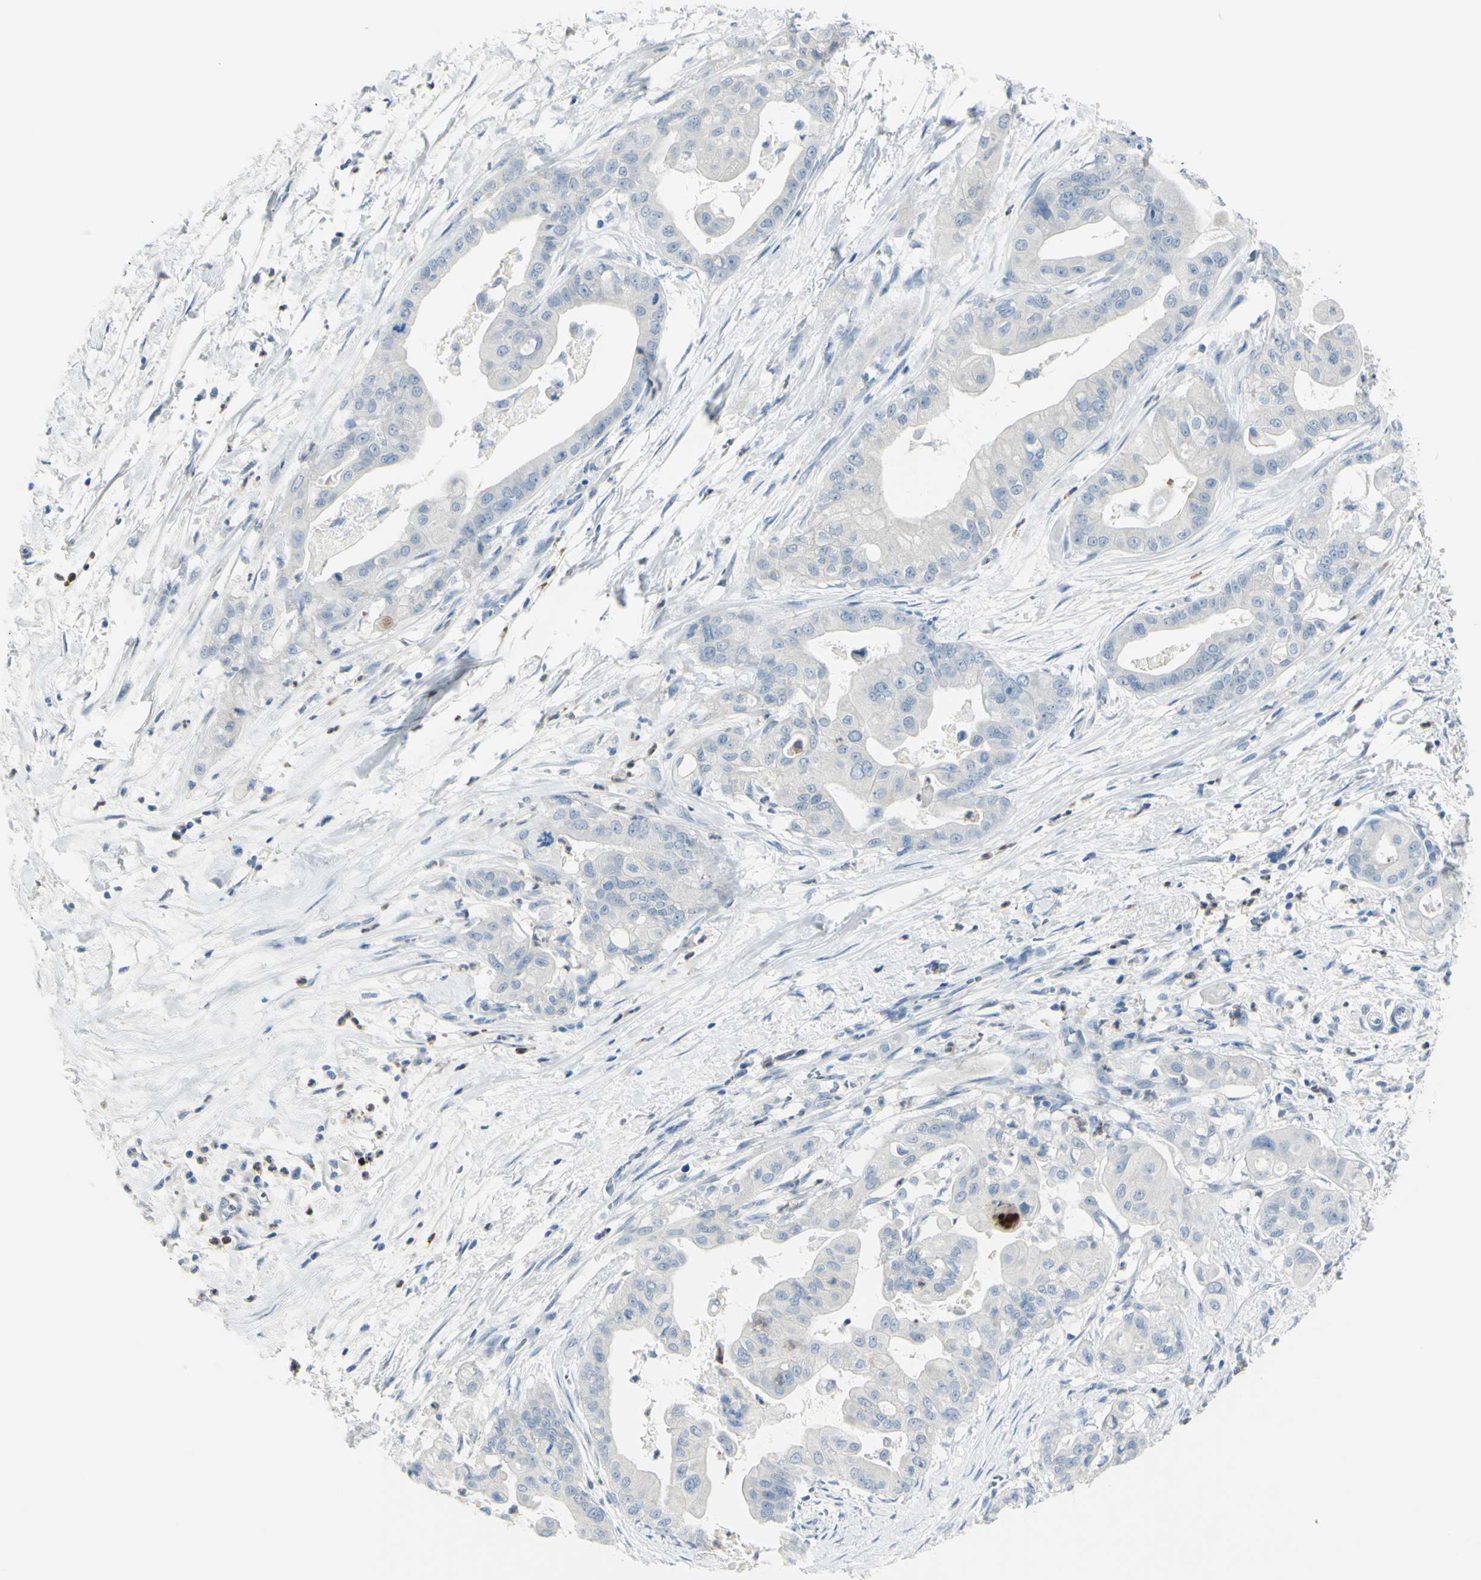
{"staining": {"intensity": "negative", "quantity": "none", "location": "none"}, "tissue": "pancreatic cancer", "cell_type": "Tumor cells", "image_type": "cancer", "snomed": [{"axis": "morphology", "description": "Adenocarcinoma, NOS"}, {"axis": "topography", "description": "Pancreas"}], "caption": "This is an IHC image of pancreatic cancer. There is no staining in tumor cells.", "gene": "ZNF557", "patient": {"sex": "female", "age": 75}}